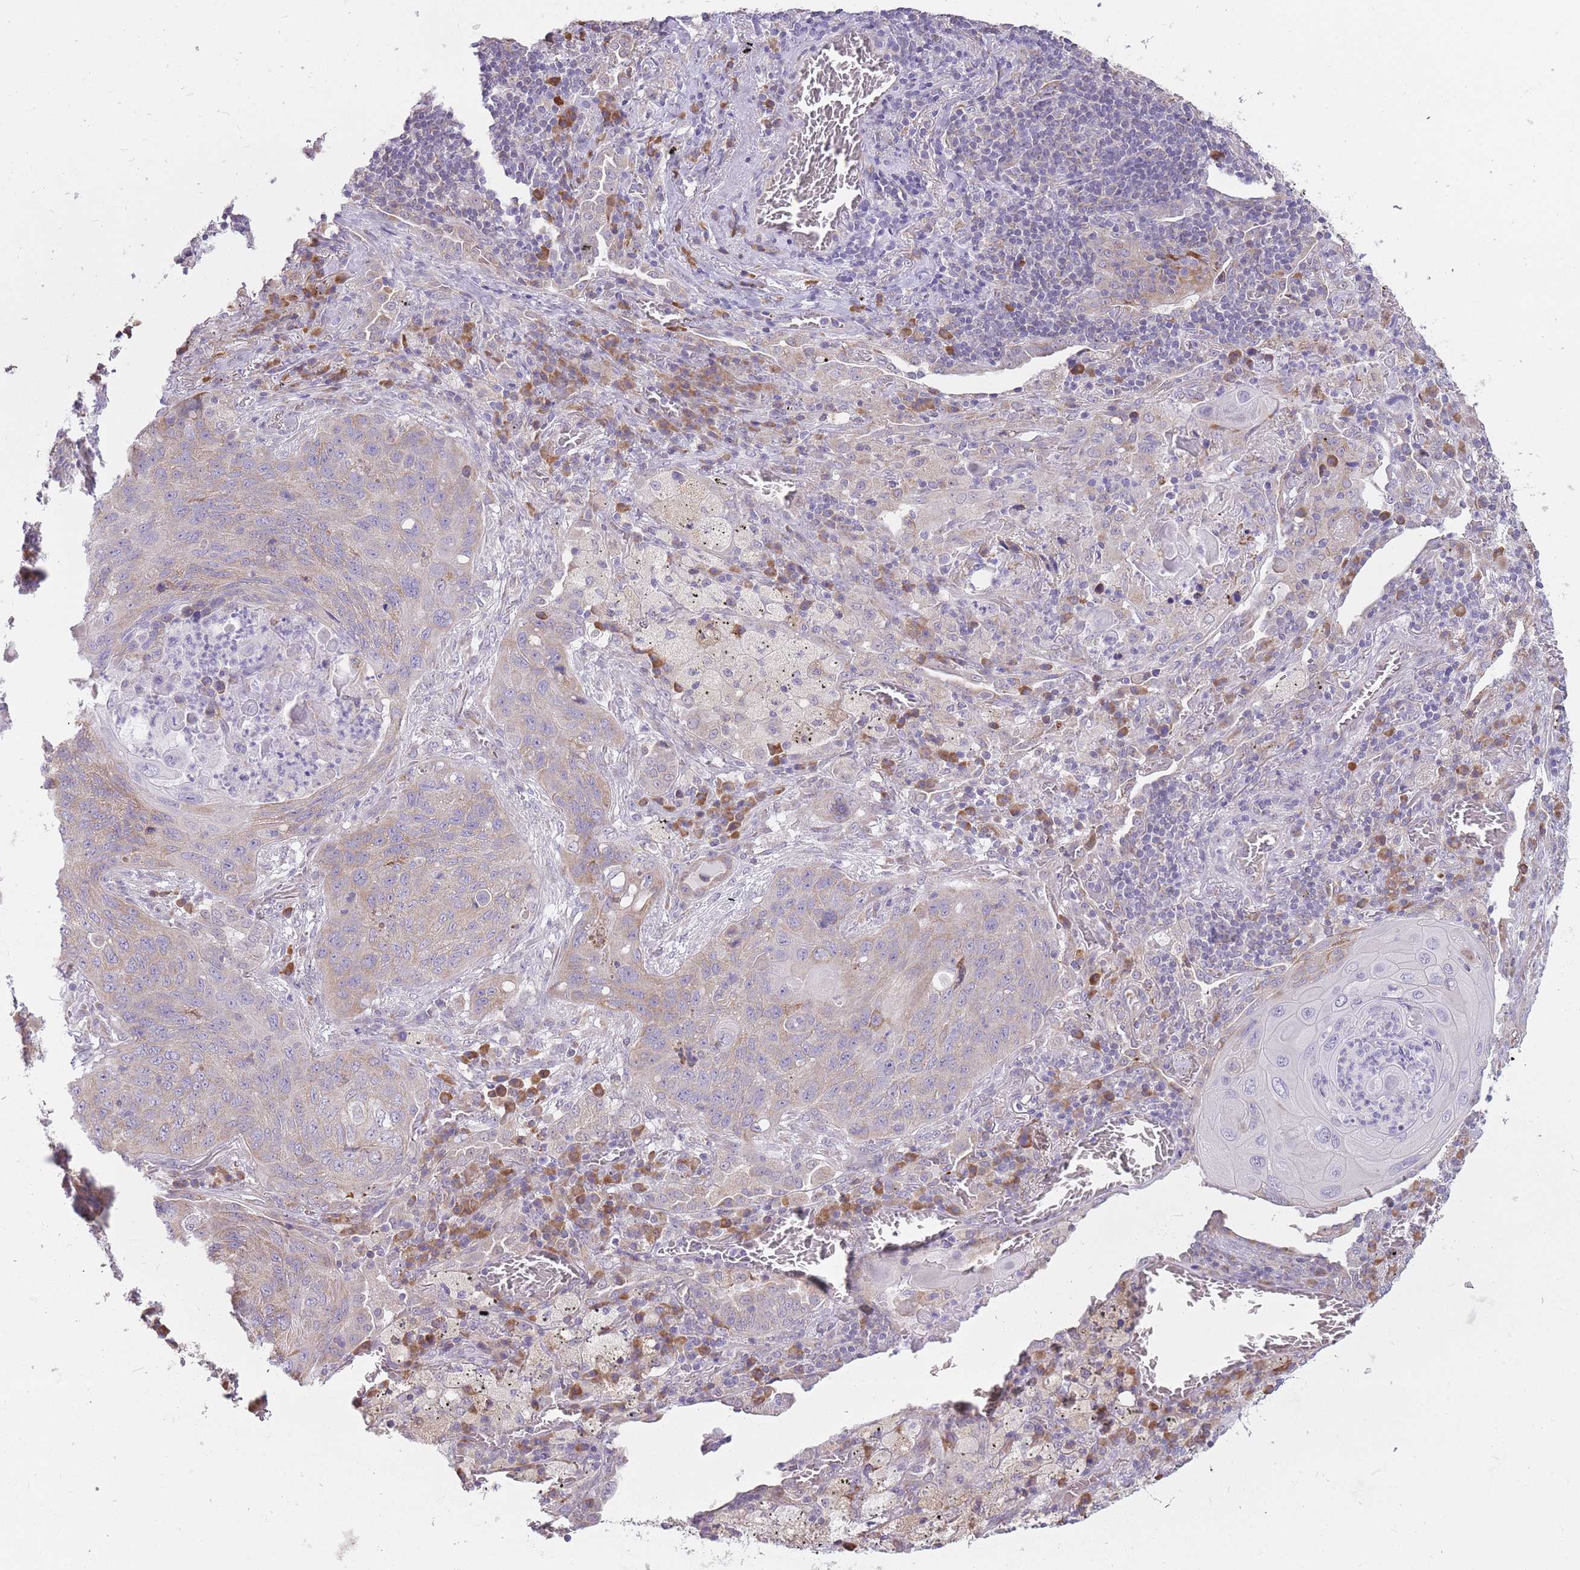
{"staining": {"intensity": "weak", "quantity": "<25%", "location": "cytoplasmic/membranous"}, "tissue": "lung cancer", "cell_type": "Tumor cells", "image_type": "cancer", "snomed": [{"axis": "morphology", "description": "Squamous cell carcinoma, NOS"}, {"axis": "topography", "description": "Lung"}], "caption": "Tumor cells are negative for brown protein staining in lung cancer (squamous cell carcinoma).", "gene": "TRAPPC5", "patient": {"sex": "female", "age": 63}}